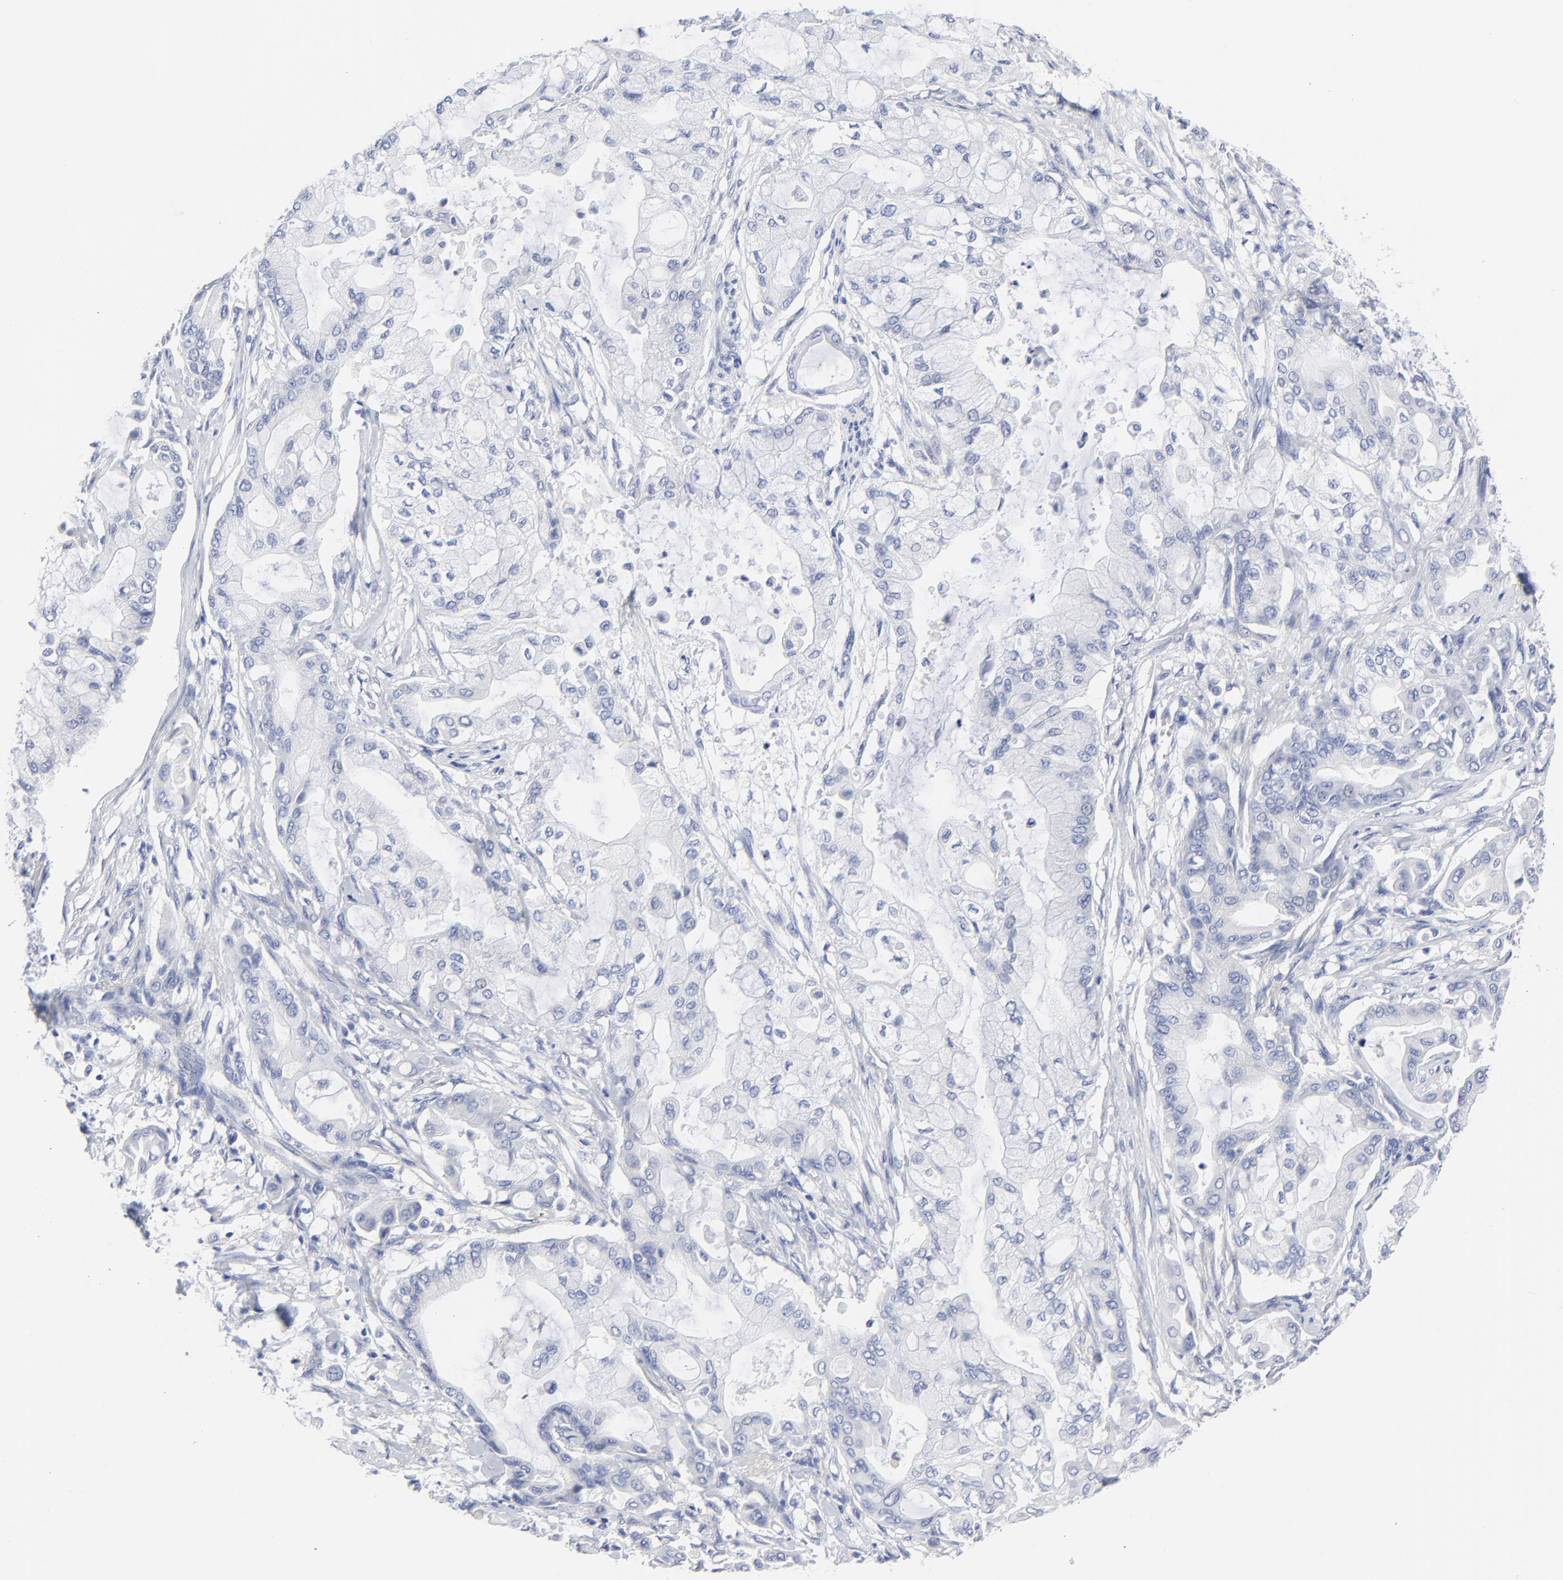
{"staining": {"intensity": "negative", "quantity": "none", "location": "none"}, "tissue": "pancreatic cancer", "cell_type": "Tumor cells", "image_type": "cancer", "snomed": [{"axis": "morphology", "description": "Adenocarcinoma, NOS"}, {"axis": "morphology", "description": "Adenocarcinoma, metastatic, NOS"}, {"axis": "topography", "description": "Lymph node"}, {"axis": "topography", "description": "Pancreas"}, {"axis": "topography", "description": "Duodenum"}], "caption": "Adenocarcinoma (pancreatic) stained for a protein using immunohistochemistry displays no staining tumor cells.", "gene": "STAT2", "patient": {"sex": "female", "age": 64}}